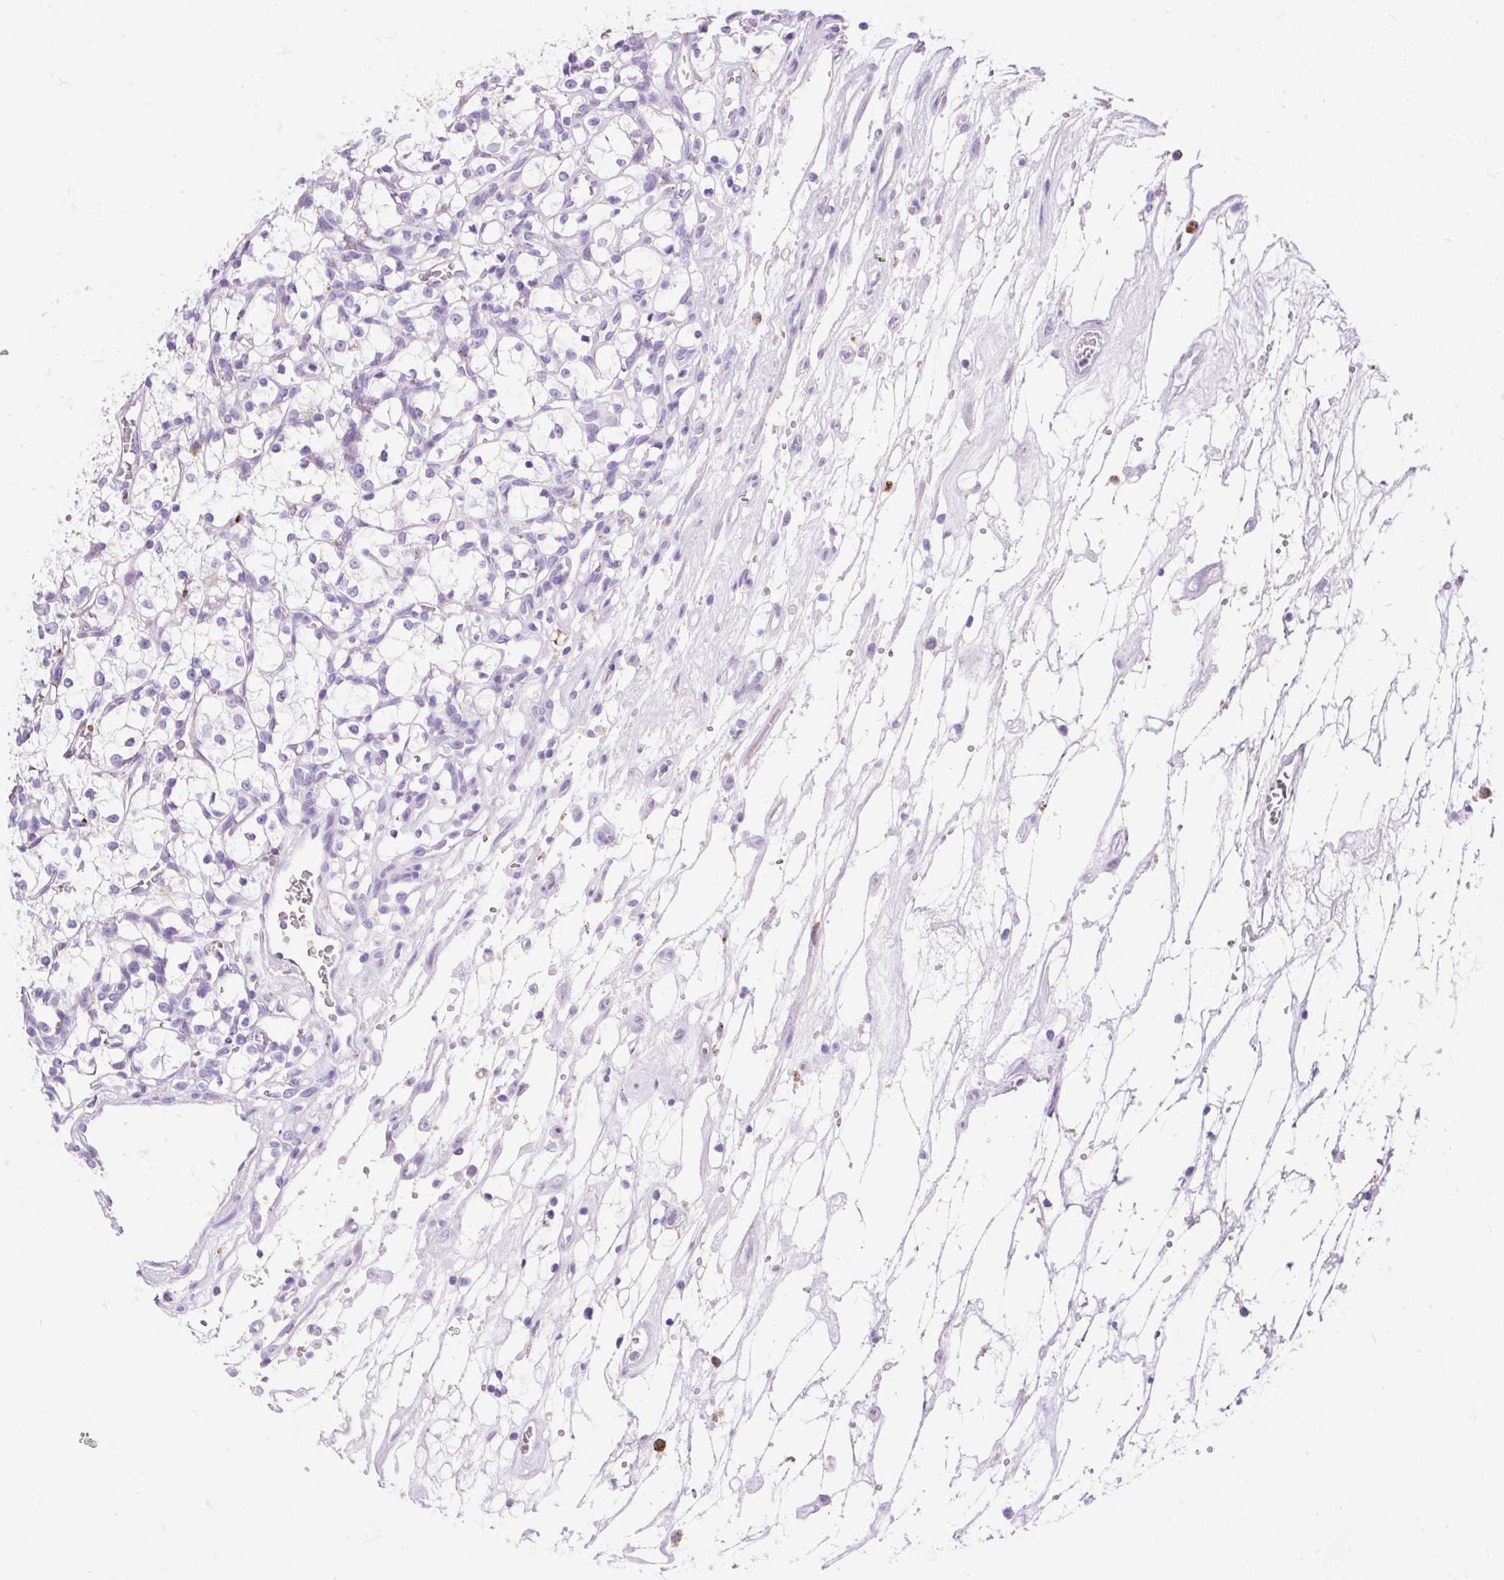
{"staining": {"intensity": "negative", "quantity": "none", "location": "none"}, "tissue": "renal cancer", "cell_type": "Tumor cells", "image_type": "cancer", "snomed": [{"axis": "morphology", "description": "Adenocarcinoma, NOS"}, {"axis": "topography", "description": "Kidney"}], "caption": "Immunohistochemistry (IHC) micrograph of renal adenocarcinoma stained for a protein (brown), which shows no expression in tumor cells.", "gene": "HEXB", "patient": {"sex": "female", "age": 69}}